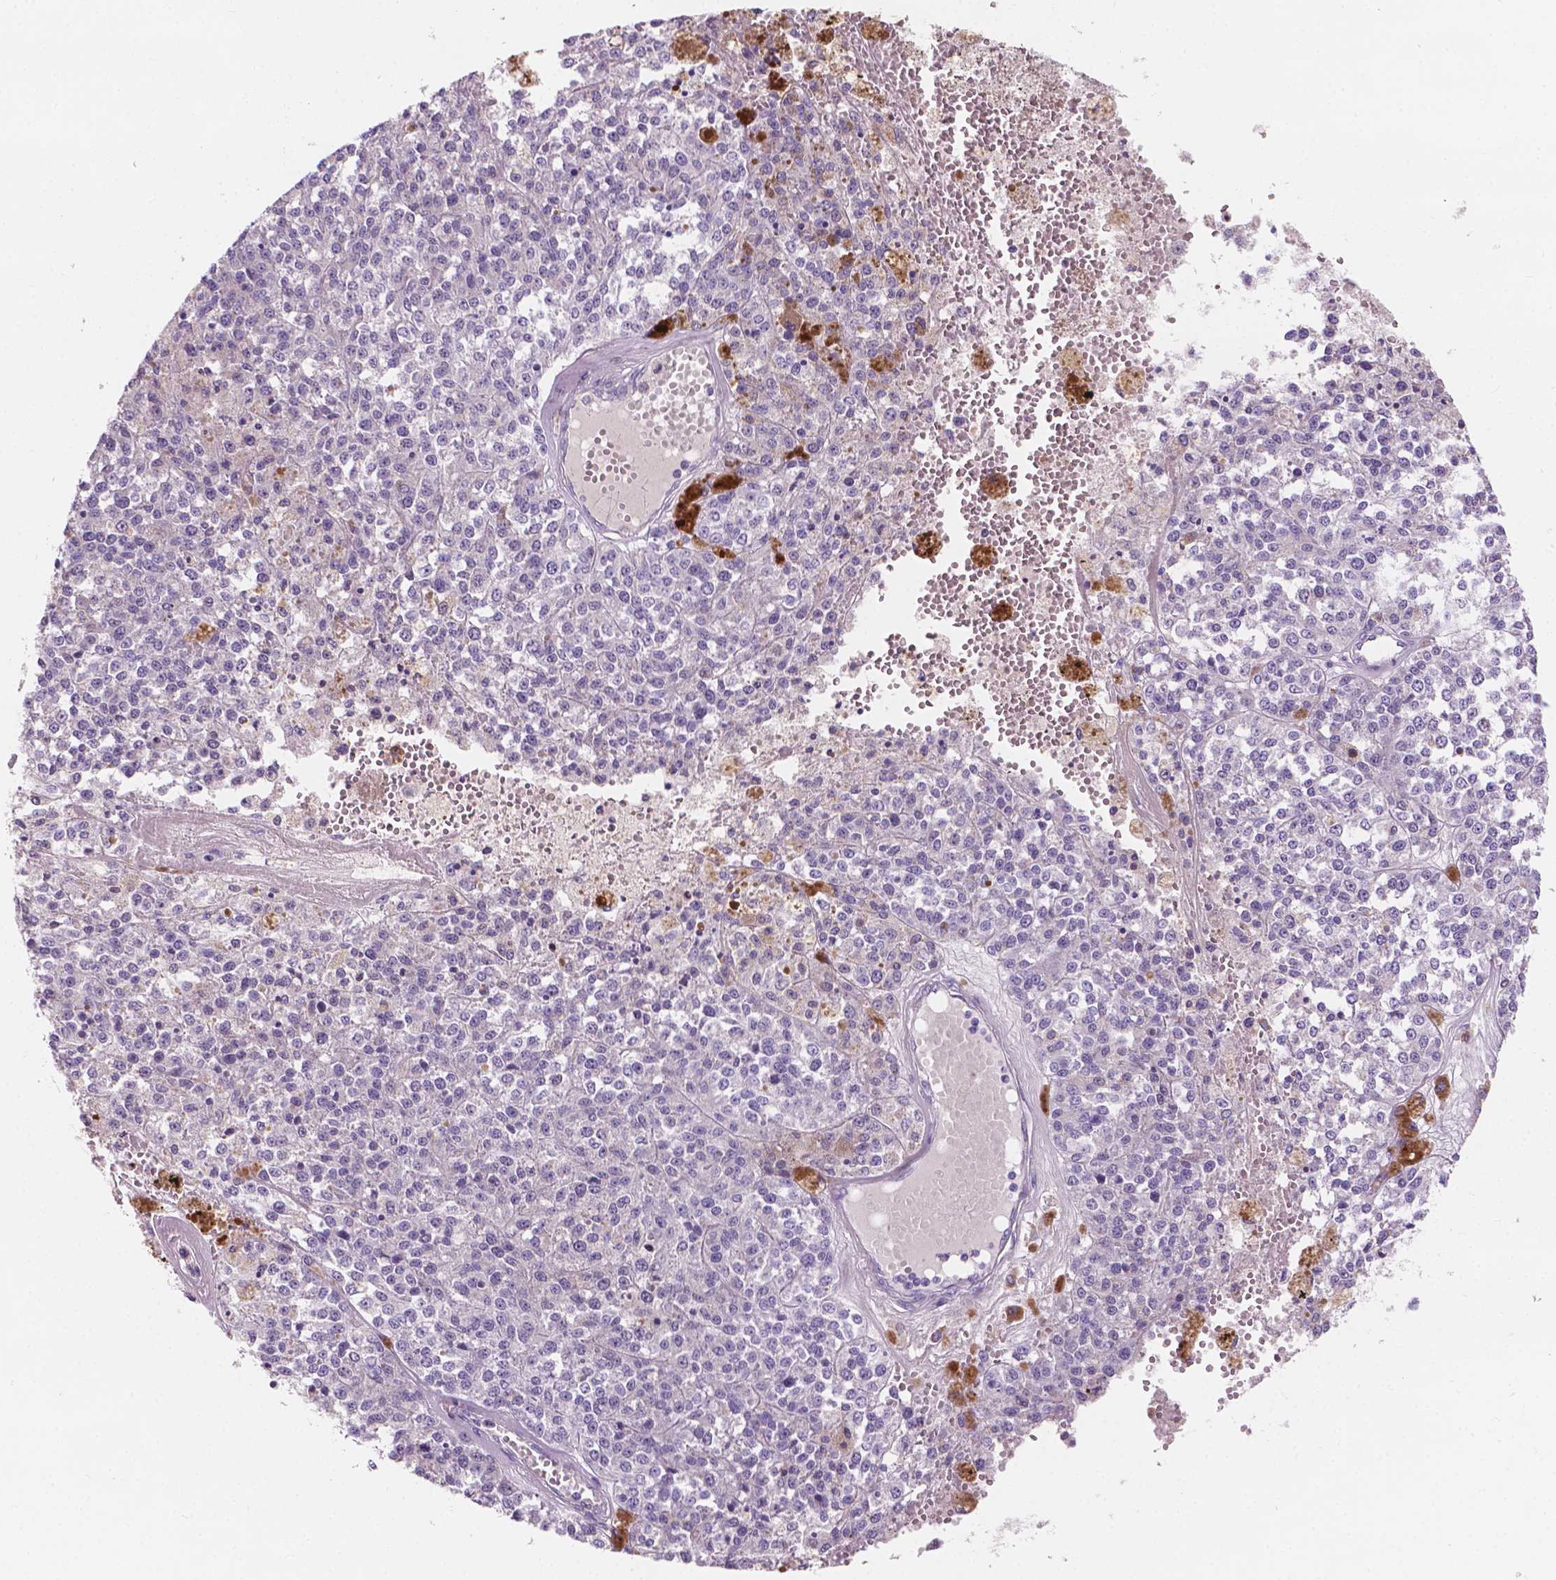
{"staining": {"intensity": "negative", "quantity": "none", "location": "none"}, "tissue": "melanoma", "cell_type": "Tumor cells", "image_type": "cancer", "snomed": [{"axis": "morphology", "description": "Malignant melanoma, Metastatic site"}, {"axis": "topography", "description": "Lymph node"}], "caption": "Malignant melanoma (metastatic site) was stained to show a protein in brown. There is no significant expression in tumor cells.", "gene": "IREB2", "patient": {"sex": "female", "age": 64}}